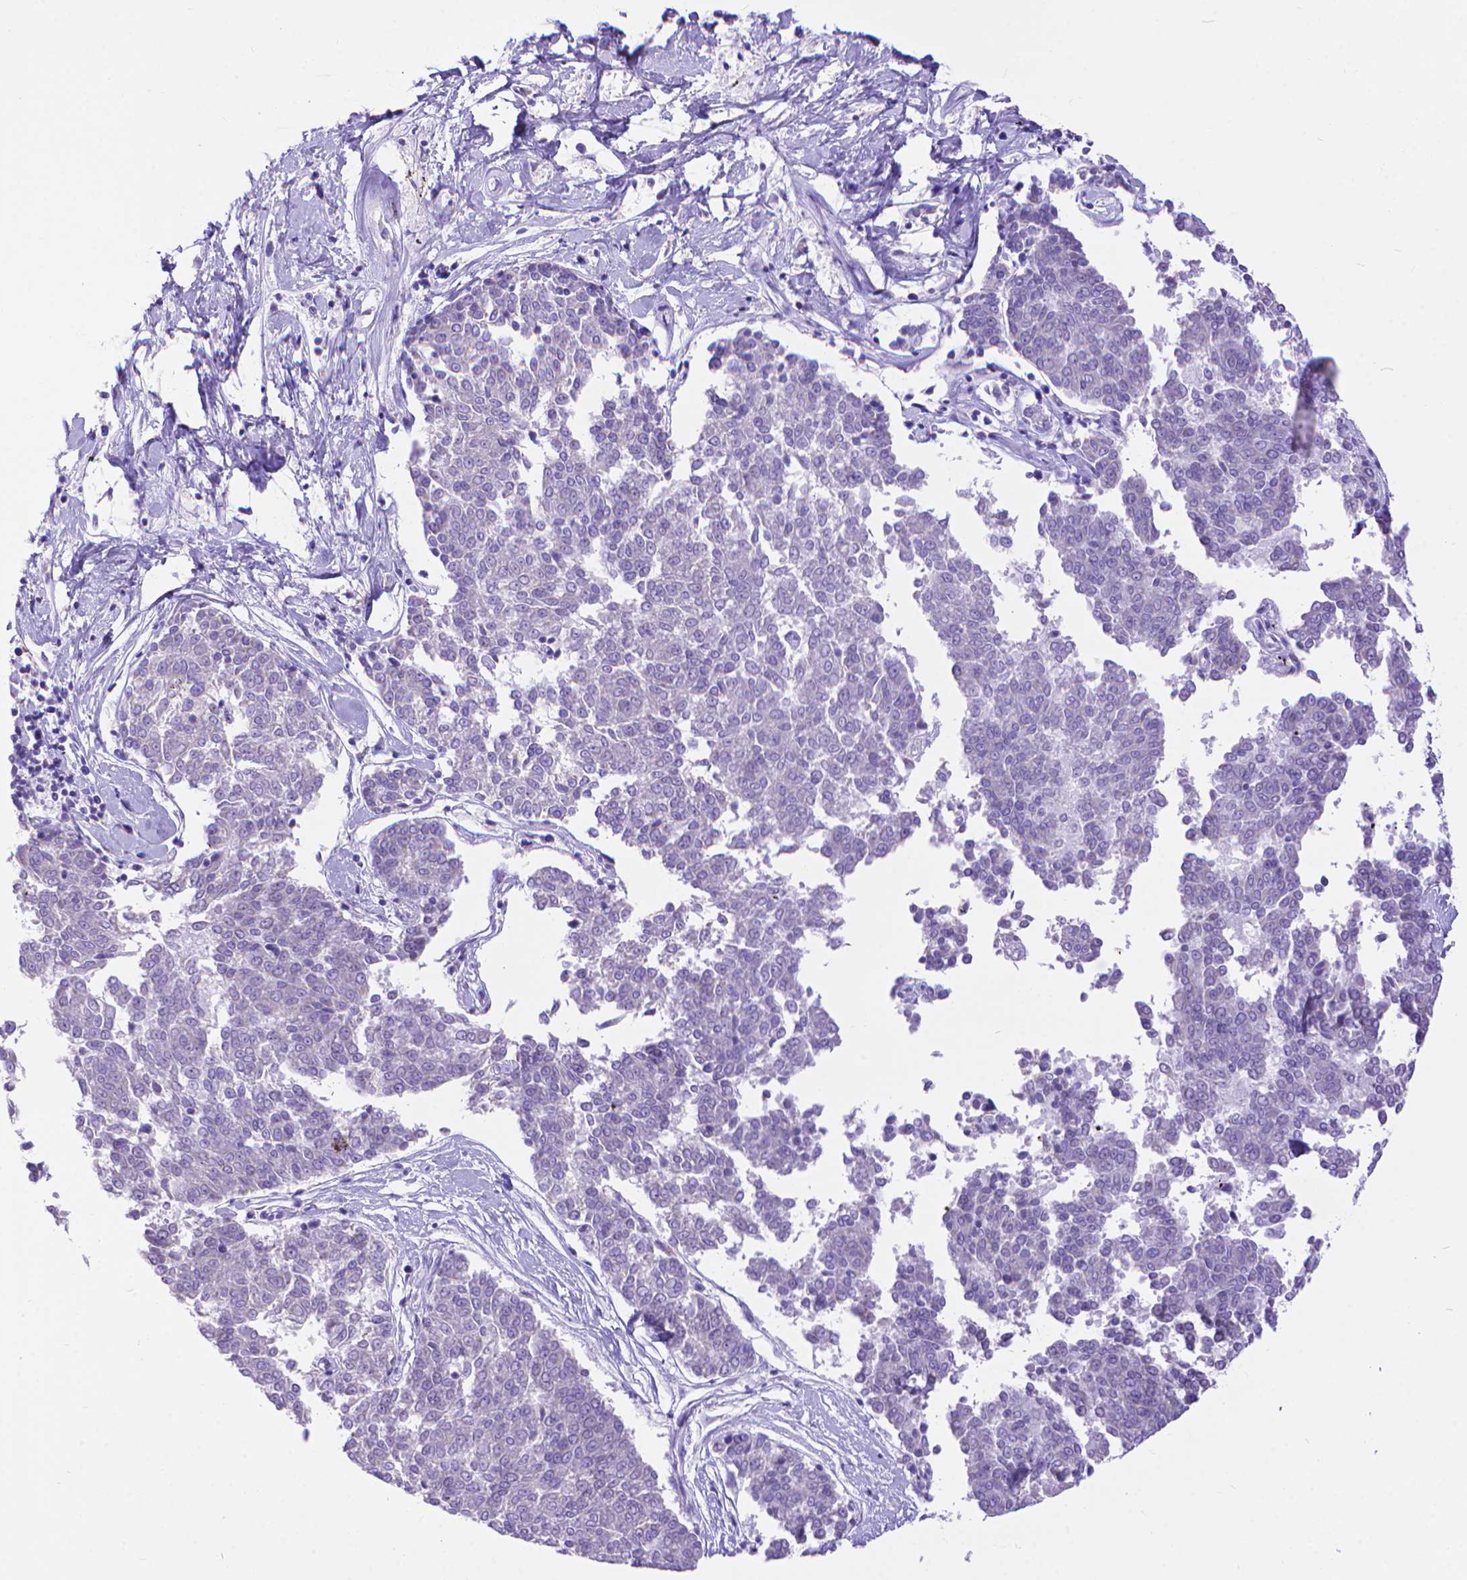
{"staining": {"intensity": "negative", "quantity": "none", "location": "none"}, "tissue": "melanoma", "cell_type": "Tumor cells", "image_type": "cancer", "snomed": [{"axis": "morphology", "description": "Malignant melanoma, NOS"}, {"axis": "topography", "description": "Skin"}], "caption": "High power microscopy image of an IHC micrograph of melanoma, revealing no significant positivity in tumor cells. Nuclei are stained in blue.", "gene": "DHRS2", "patient": {"sex": "female", "age": 72}}